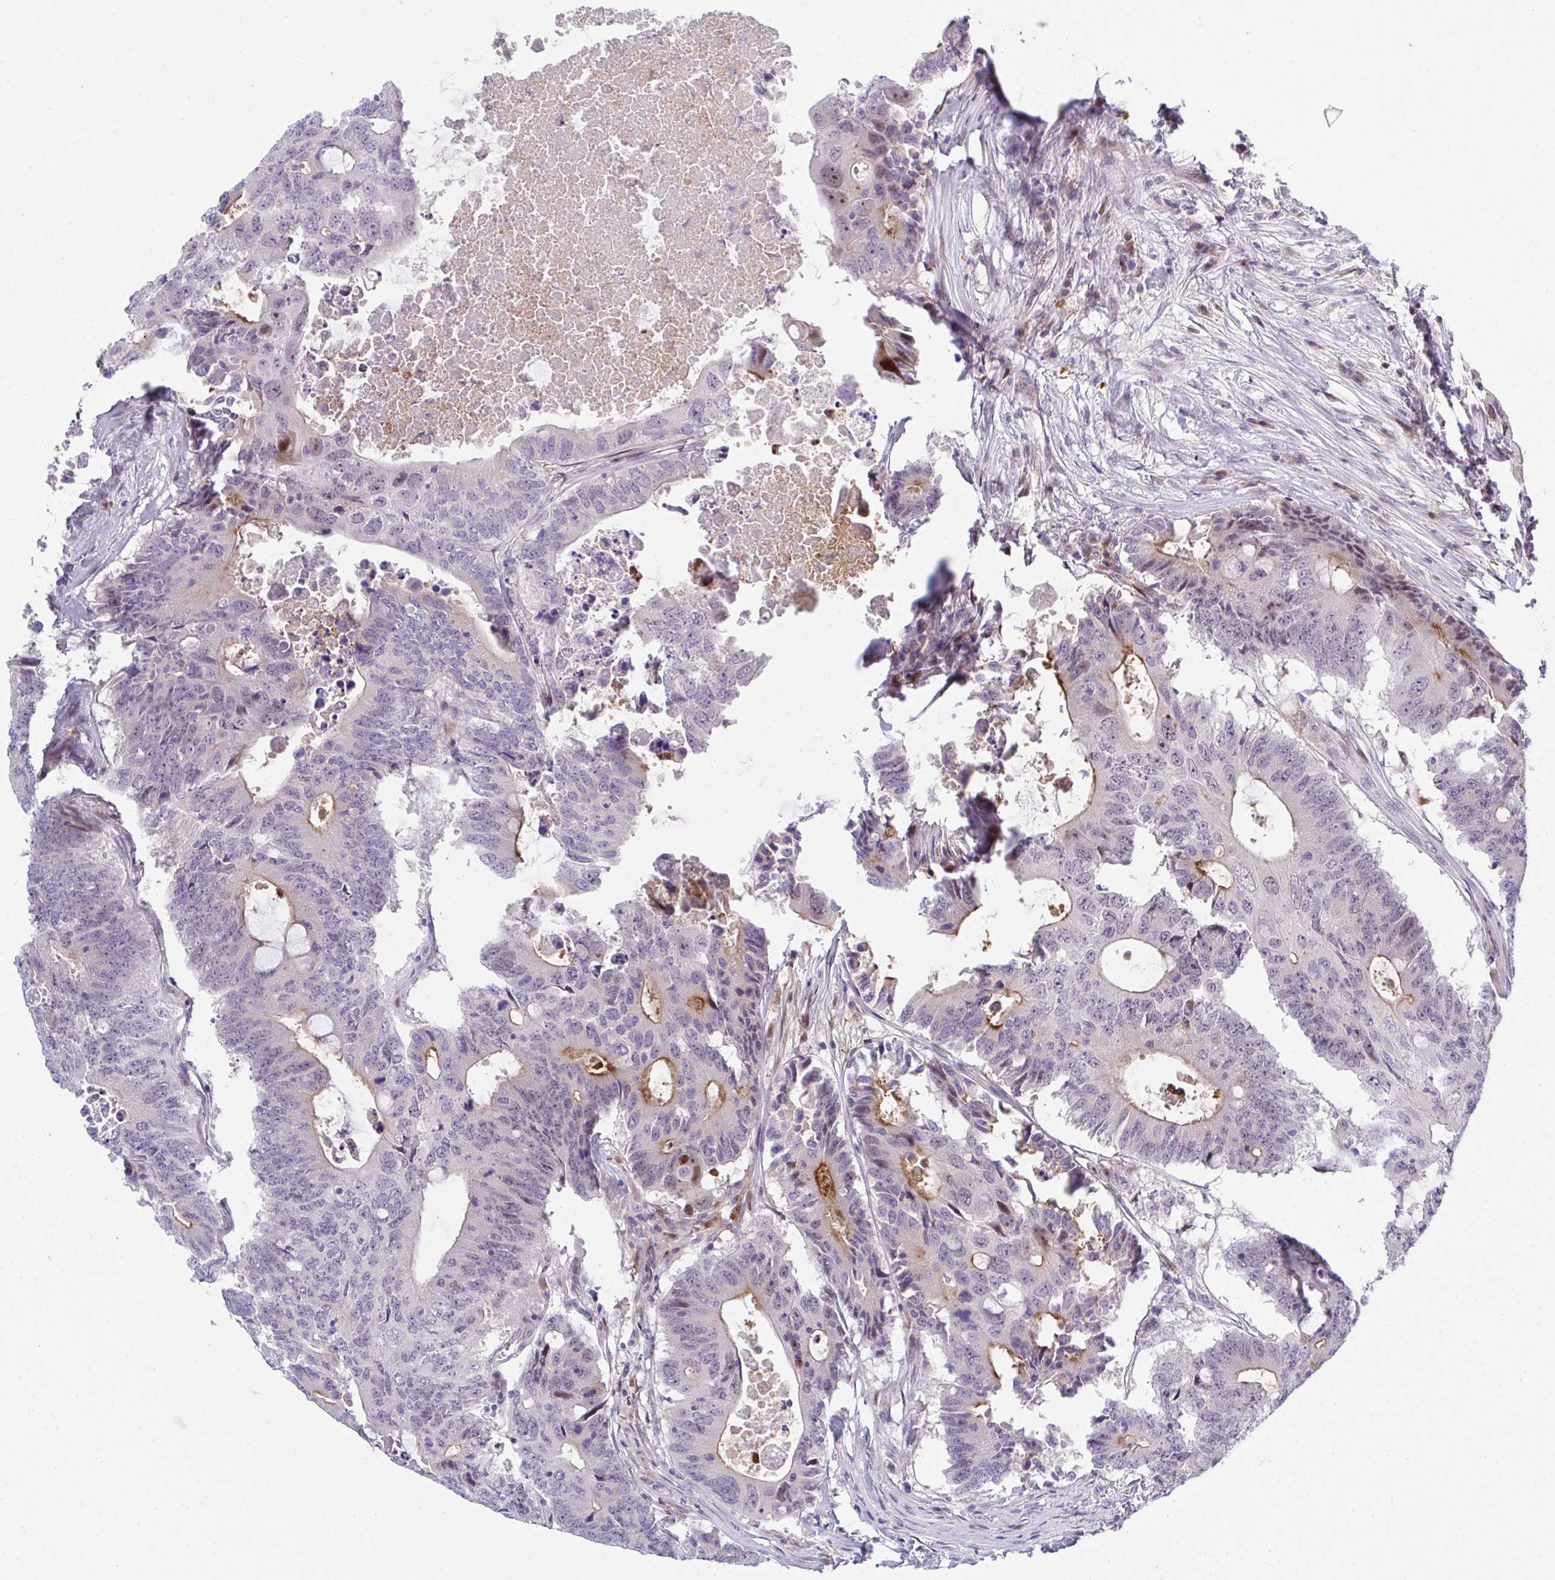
{"staining": {"intensity": "moderate", "quantity": "<25%", "location": "cytoplasmic/membranous,nuclear"}, "tissue": "colorectal cancer", "cell_type": "Tumor cells", "image_type": "cancer", "snomed": [{"axis": "morphology", "description": "Adenocarcinoma, NOS"}, {"axis": "topography", "description": "Colon"}], "caption": "Immunohistochemistry micrograph of human colorectal cancer stained for a protein (brown), which shows low levels of moderate cytoplasmic/membranous and nuclear staining in about <25% of tumor cells.", "gene": "ZNF554", "patient": {"sex": "male", "age": 71}}